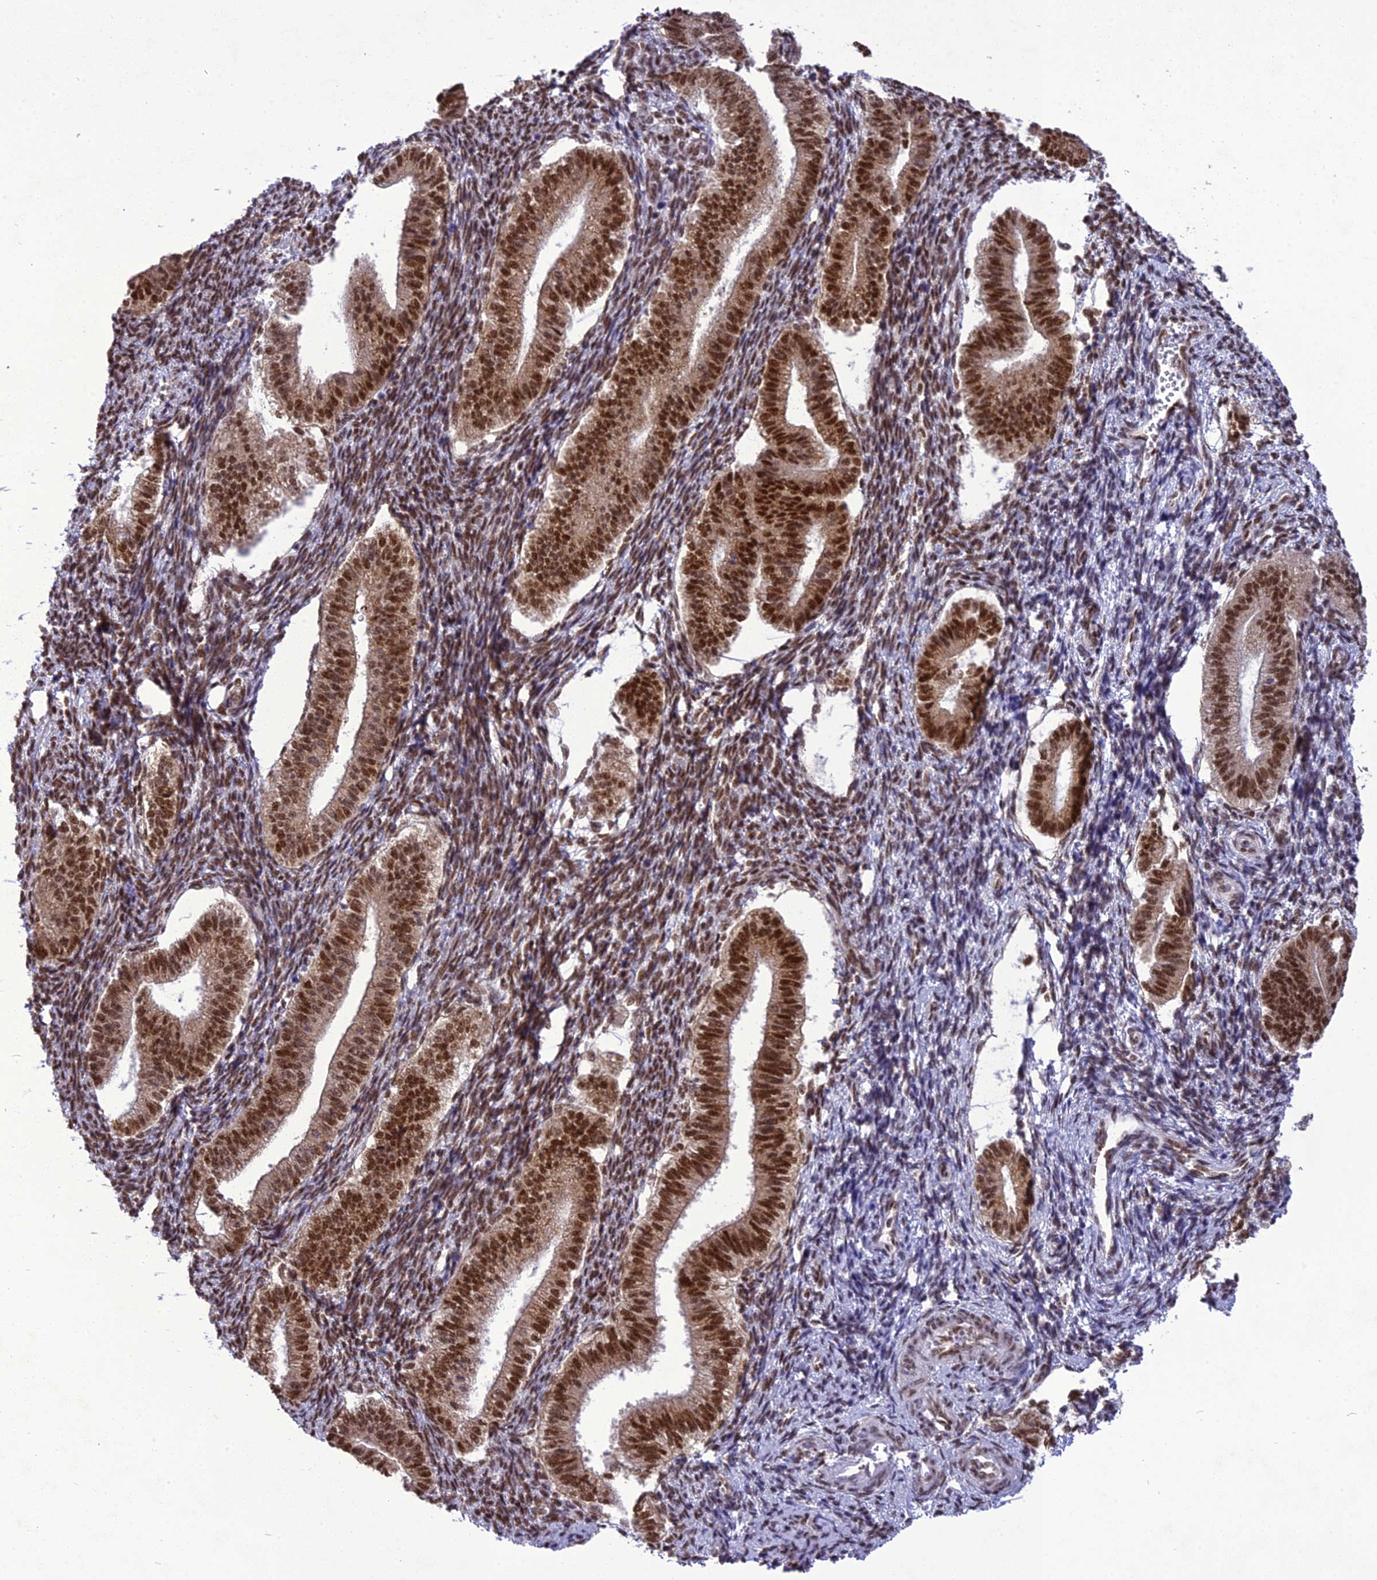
{"staining": {"intensity": "moderate", "quantity": "25%-75%", "location": "nuclear"}, "tissue": "endometrium", "cell_type": "Cells in endometrial stroma", "image_type": "normal", "snomed": [{"axis": "morphology", "description": "Normal tissue, NOS"}, {"axis": "topography", "description": "Endometrium"}], "caption": "Endometrium stained with DAB (3,3'-diaminobenzidine) immunohistochemistry (IHC) reveals medium levels of moderate nuclear positivity in about 25%-75% of cells in endometrial stroma.", "gene": "DDX1", "patient": {"sex": "female", "age": 24}}